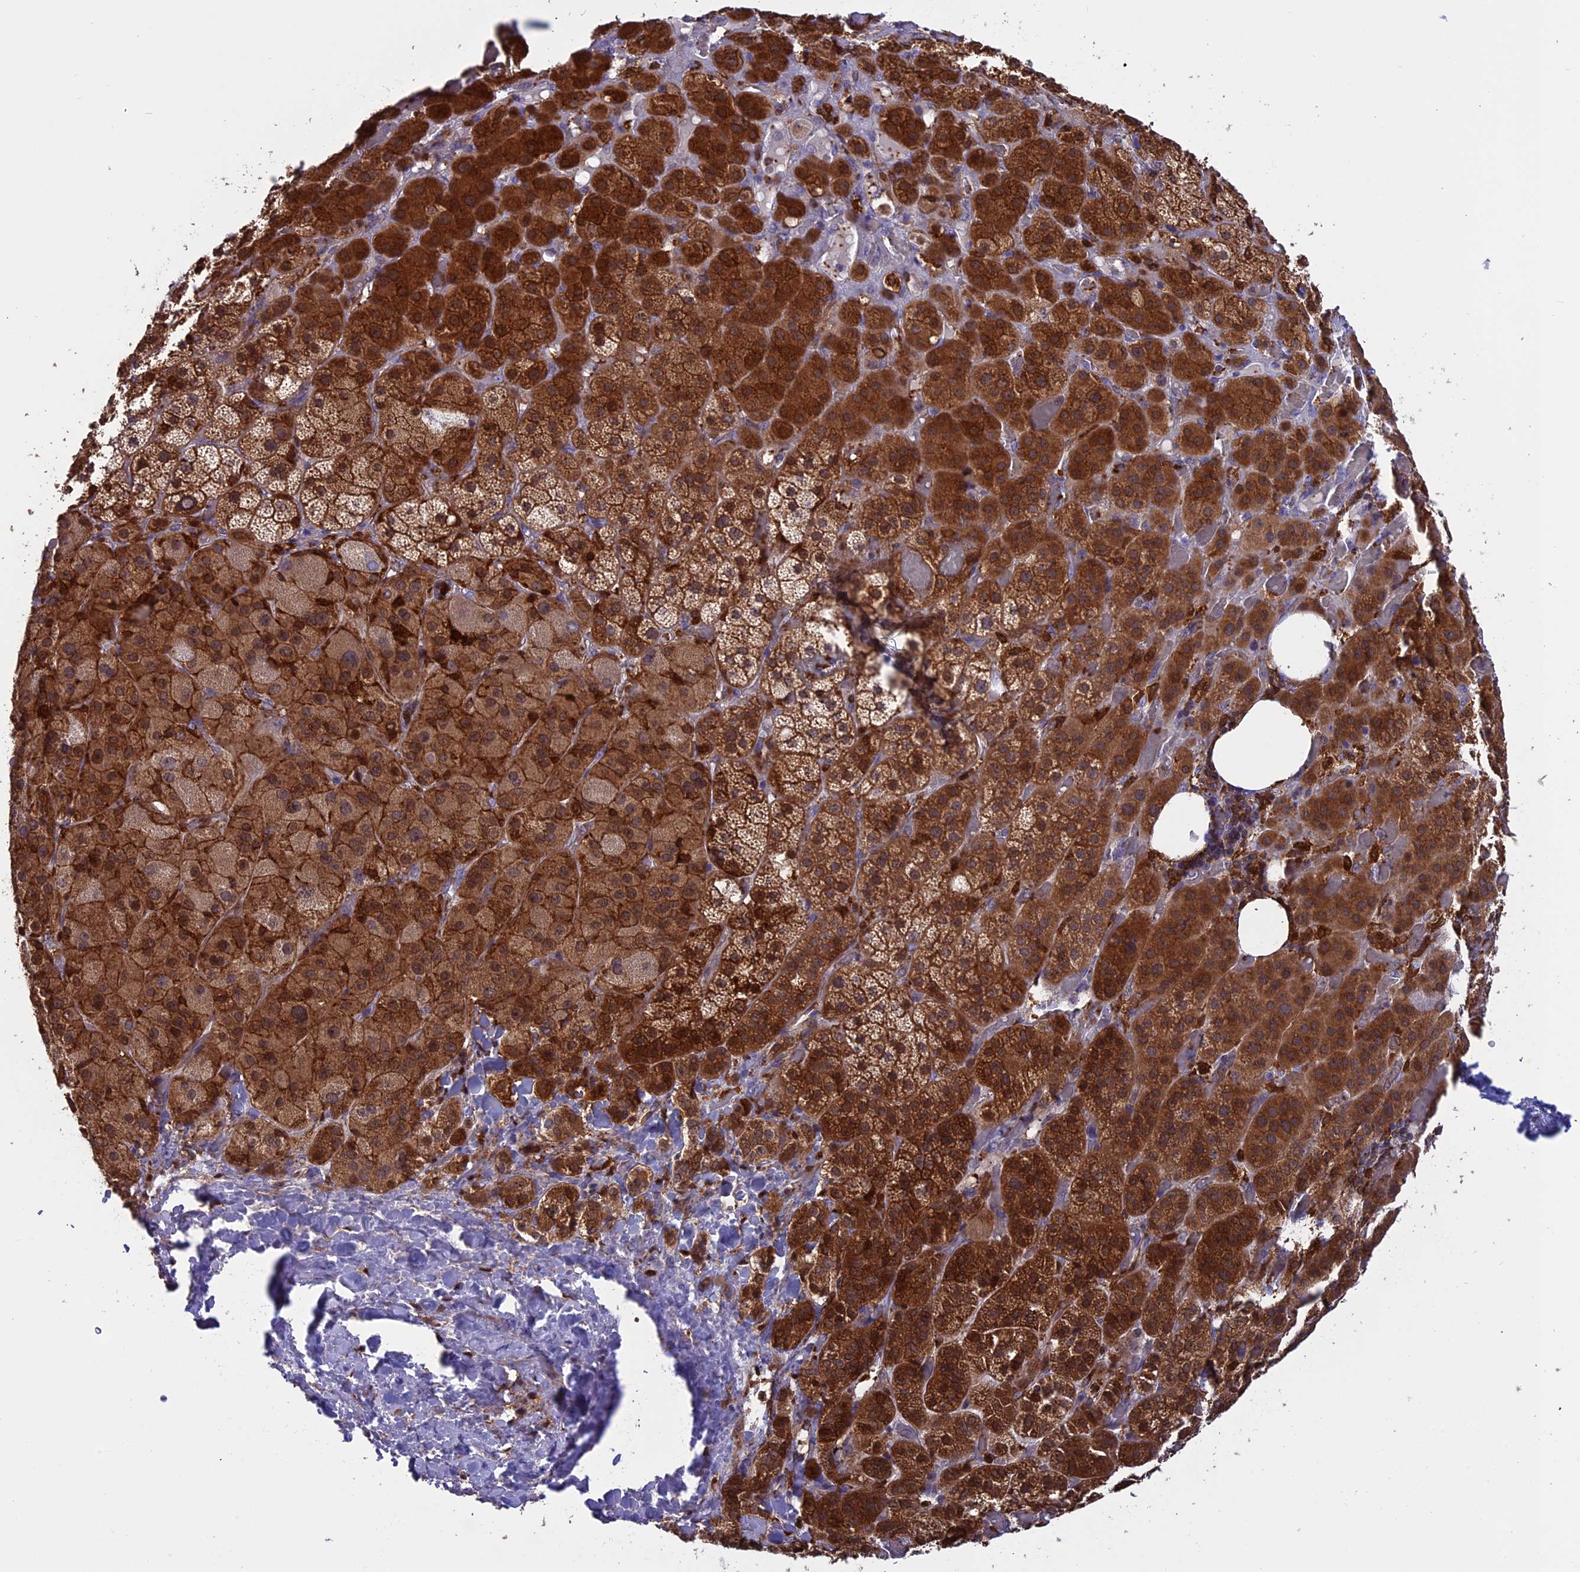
{"staining": {"intensity": "strong", "quantity": ">75%", "location": "cytoplasmic/membranous"}, "tissue": "adrenal gland", "cell_type": "Glandular cells", "image_type": "normal", "snomed": [{"axis": "morphology", "description": "Normal tissue, NOS"}, {"axis": "topography", "description": "Adrenal gland"}], "caption": "Immunohistochemistry (IHC) photomicrograph of unremarkable human adrenal gland stained for a protein (brown), which displays high levels of strong cytoplasmic/membranous expression in about >75% of glandular cells.", "gene": "ARHGAP18", "patient": {"sex": "male", "age": 57}}